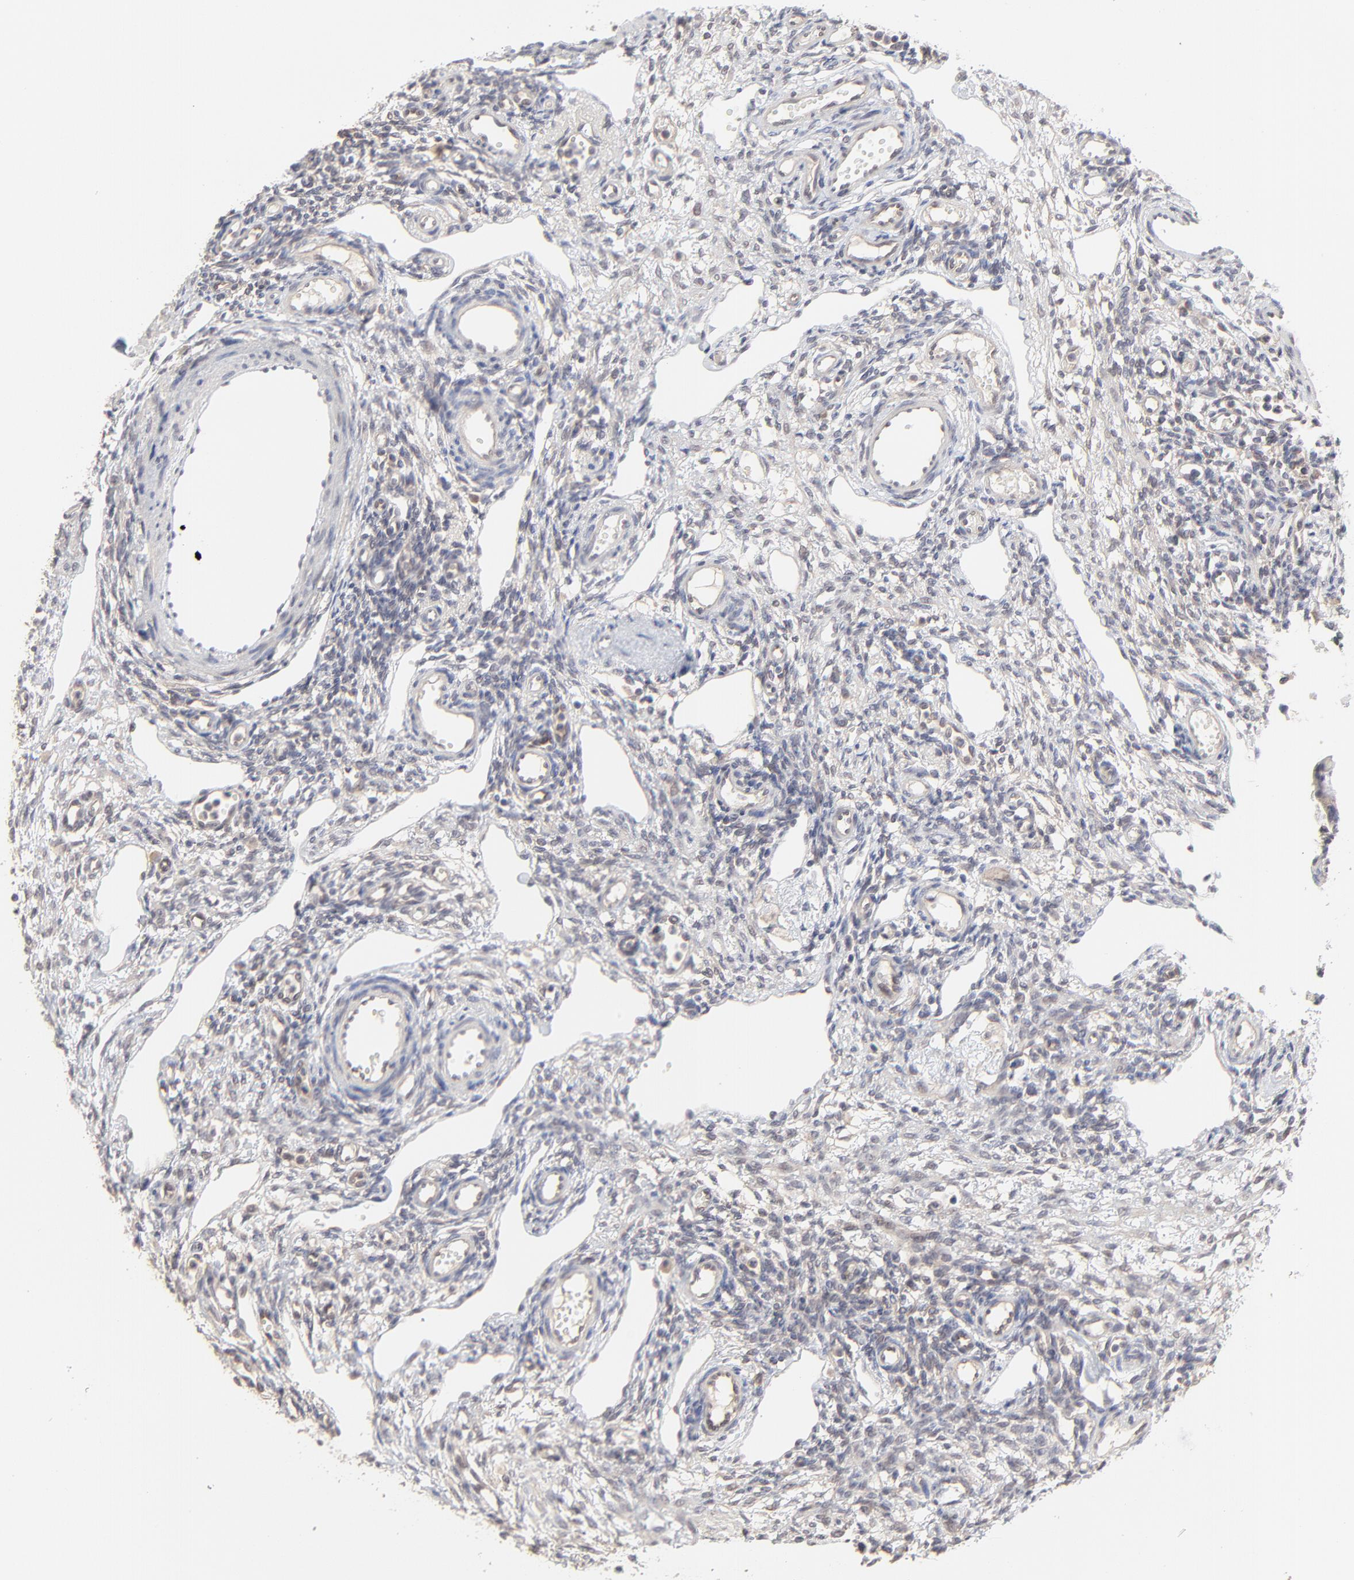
{"staining": {"intensity": "negative", "quantity": "none", "location": "none"}, "tissue": "ovary", "cell_type": "Ovarian stroma cells", "image_type": "normal", "snomed": [{"axis": "morphology", "description": "Normal tissue, NOS"}, {"axis": "topography", "description": "Ovary"}], "caption": "Ovary was stained to show a protein in brown. There is no significant positivity in ovarian stroma cells. (DAB immunohistochemistry (IHC), high magnification).", "gene": "FAM199X", "patient": {"sex": "female", "age": 33}}